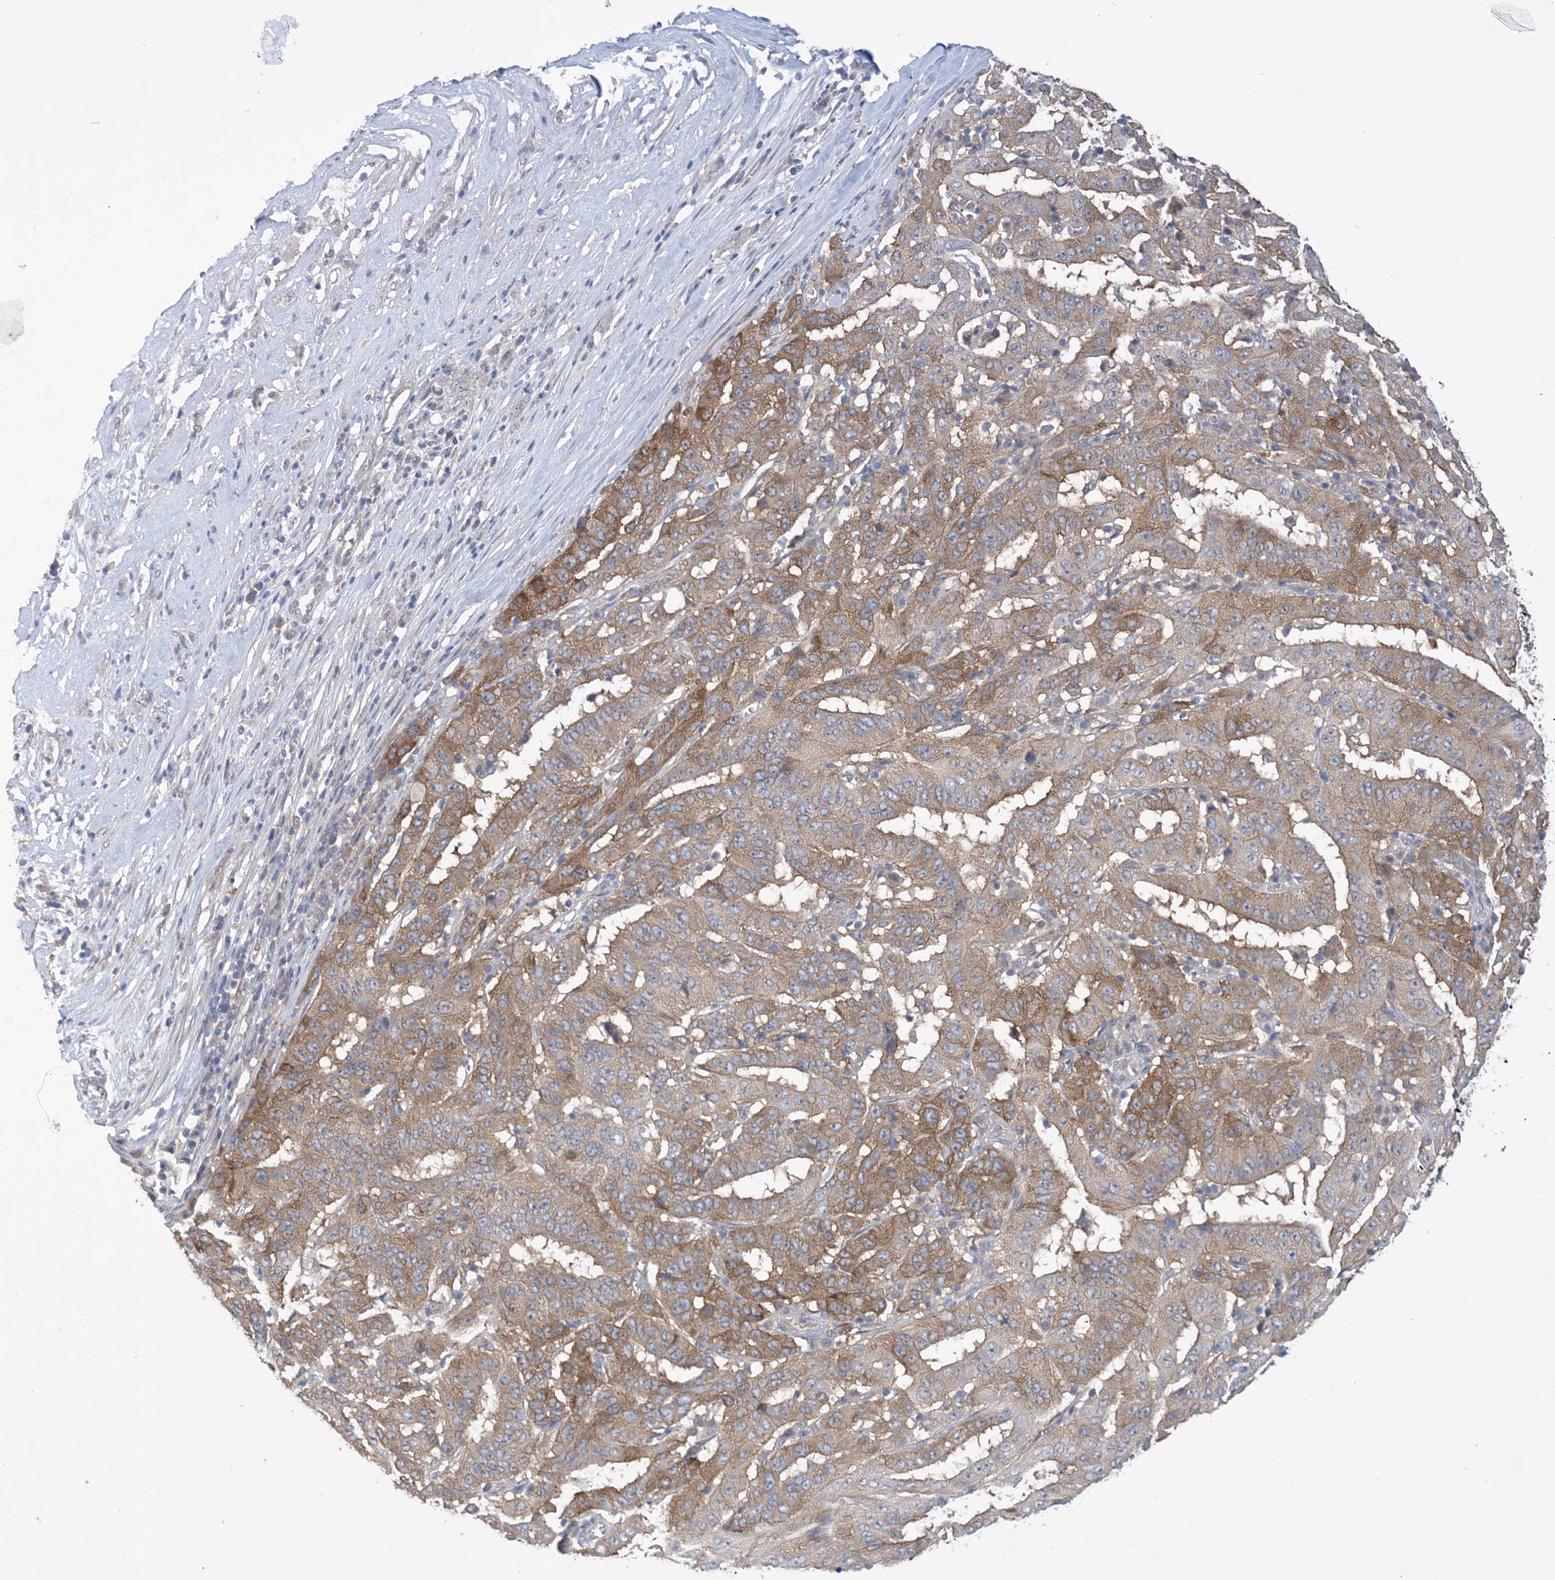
{"staining": {"intensity": "moderate", "quantity": ">75%", "location": "cytoplasmic/membranous"}, "tissue": "pancreatic cancer", "cell_type": "Tumor cells", "image_type": "cancer", "snomed": [{"axis": "morphology", "description": "Adenocarcinoma, NOS"}, {"axis": "topography", "description": "Pancreas"}], "caption": "Immunohistochemistry image of neoplastic tissue: human pancreatic cancer stained using immunohistochemistry (IHC) reveals medium levels of moderate protein expression localized specifically in the cytoplasmic/membranous of tumor cells, appearing as a cytoplasmic/membranous brown color.", "gene": "EHBP1", "patient": {"sex": "male", "age": 63}}